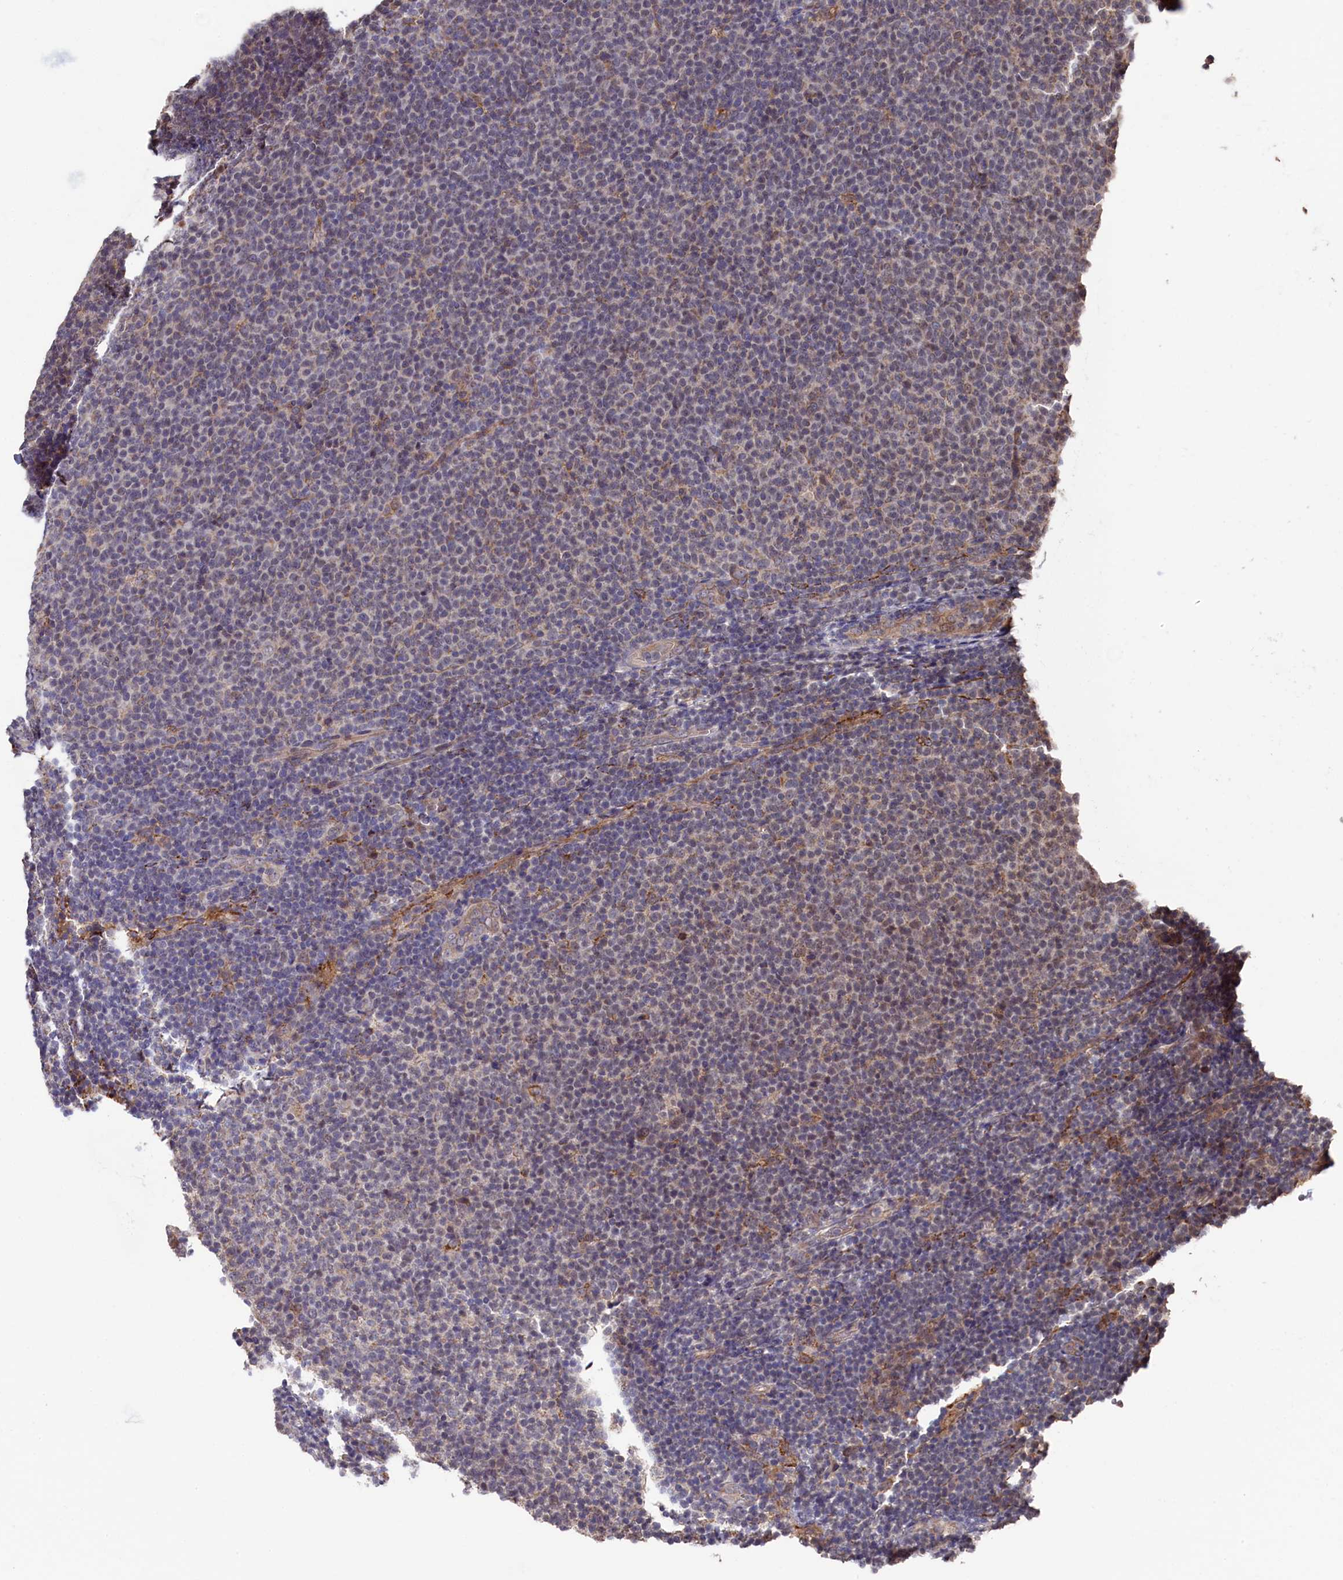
{"staining": {"intensity": "weak", "quantity": "<25%", "location": "cytoplasmic/membranous"}, "tissue": "lymphoma", "cell_type": "Tumor cells", "image_type": "cancer", "snomed": [{"axis": "morphology", "description": "Malignant lymphoma, non-Hodgkin's type, Low grade"}, {"axis": "topography", "description": "Lymph node"}], "caption": "This micrograph is of low-grade malignant lymphoma, non-Hodgkin's type stained with IHC to label a protein in brown with the nuclei are counter-stained blue. There is no positivity in tumor cells. (IHC, brightfield microscopy, high magnification).", "gene": "SLC12A4", "patient": {"sex": "male", "age": 66}}